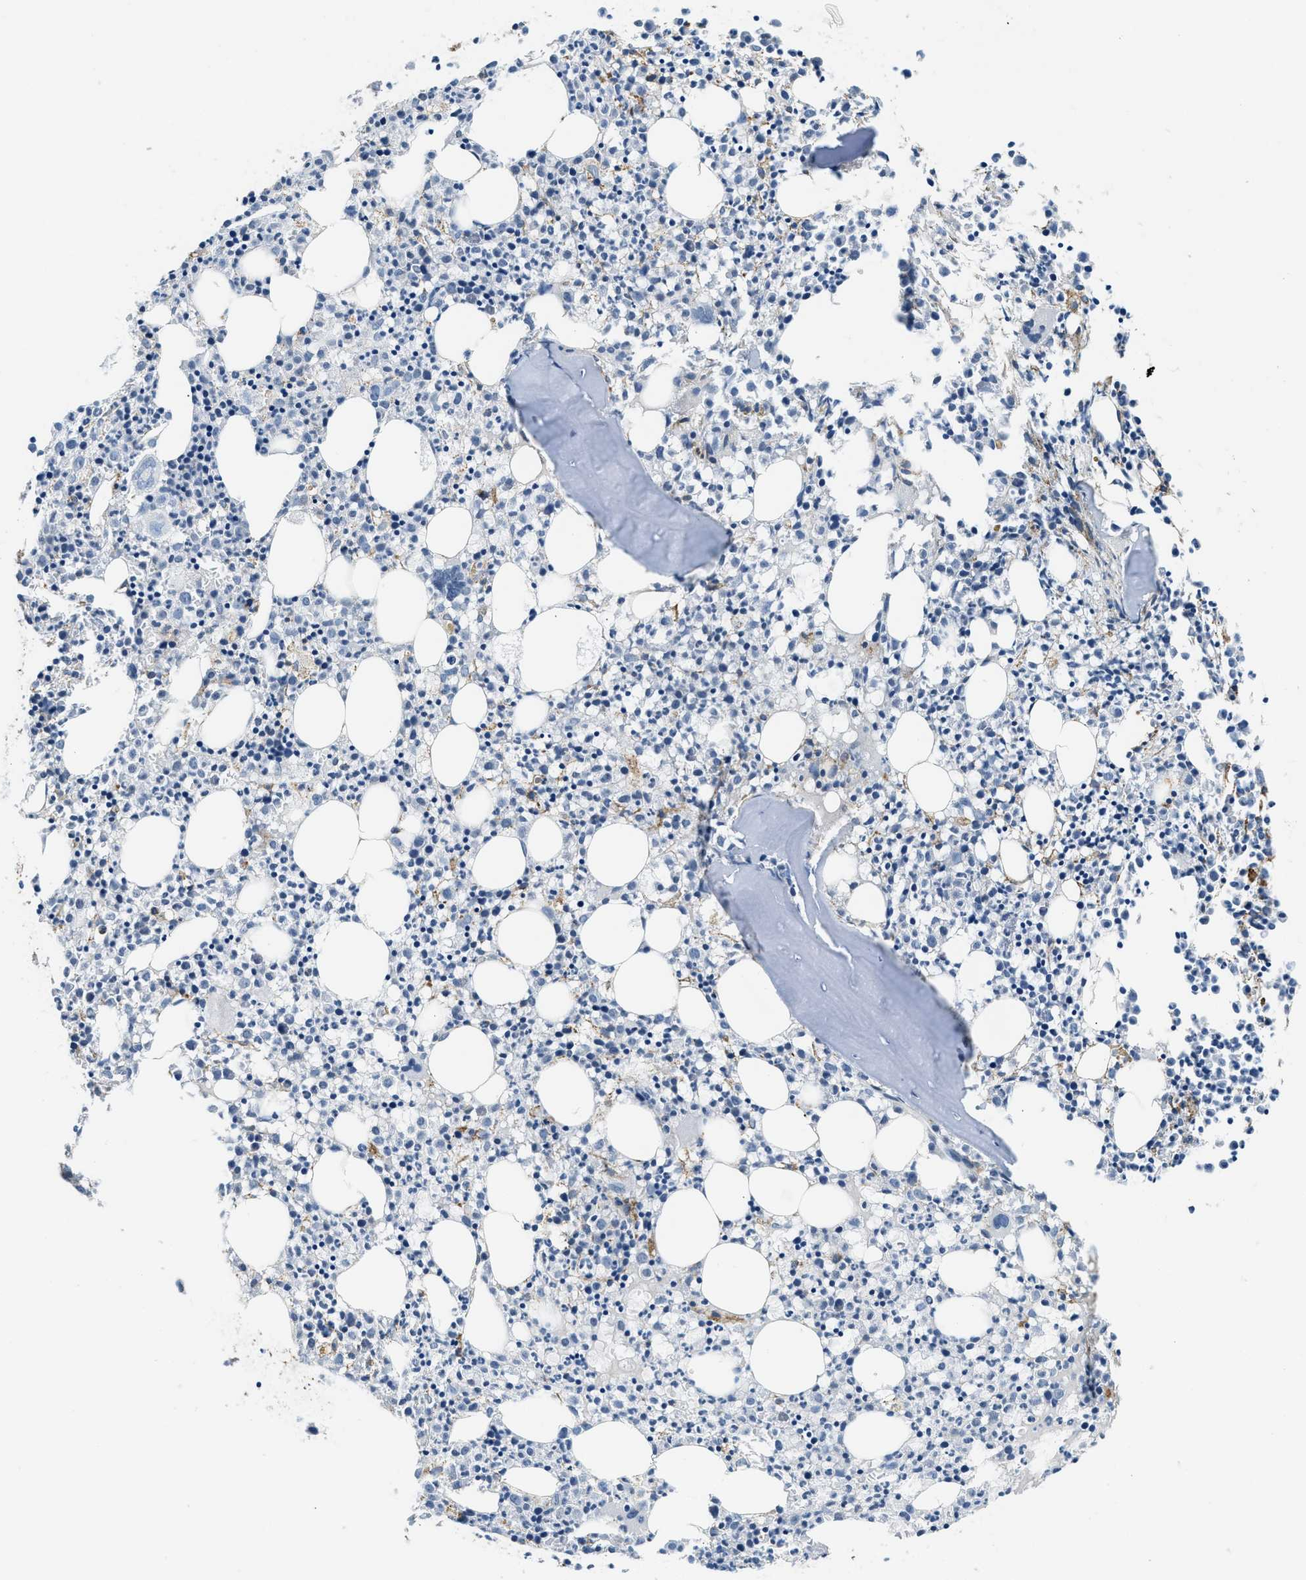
{"staining": {"intensity": "weak", "quantity": "<25%", "location": "cytoplasmic/membranous"}, "tissue": "bone marrow", "cell_type": "Hematopoietic cells", "image_type": "normal", "snomed": [{"axis": "morphology", "description": "Normal tissue, NOS"}, {"axis": "morphology", "description": "Inflammation, NOS"}, {"axis": "topography", "description": "Bone marrow"}], "caption": "This image is of normal bone marrow stained with immunohistochemistry to label a protein in brown with the nuclei are counter-stained blue. There is no positivity in hematopoietic cells.", "gene": "LRP1", "patient": {"sex": "male", "age": 25}}